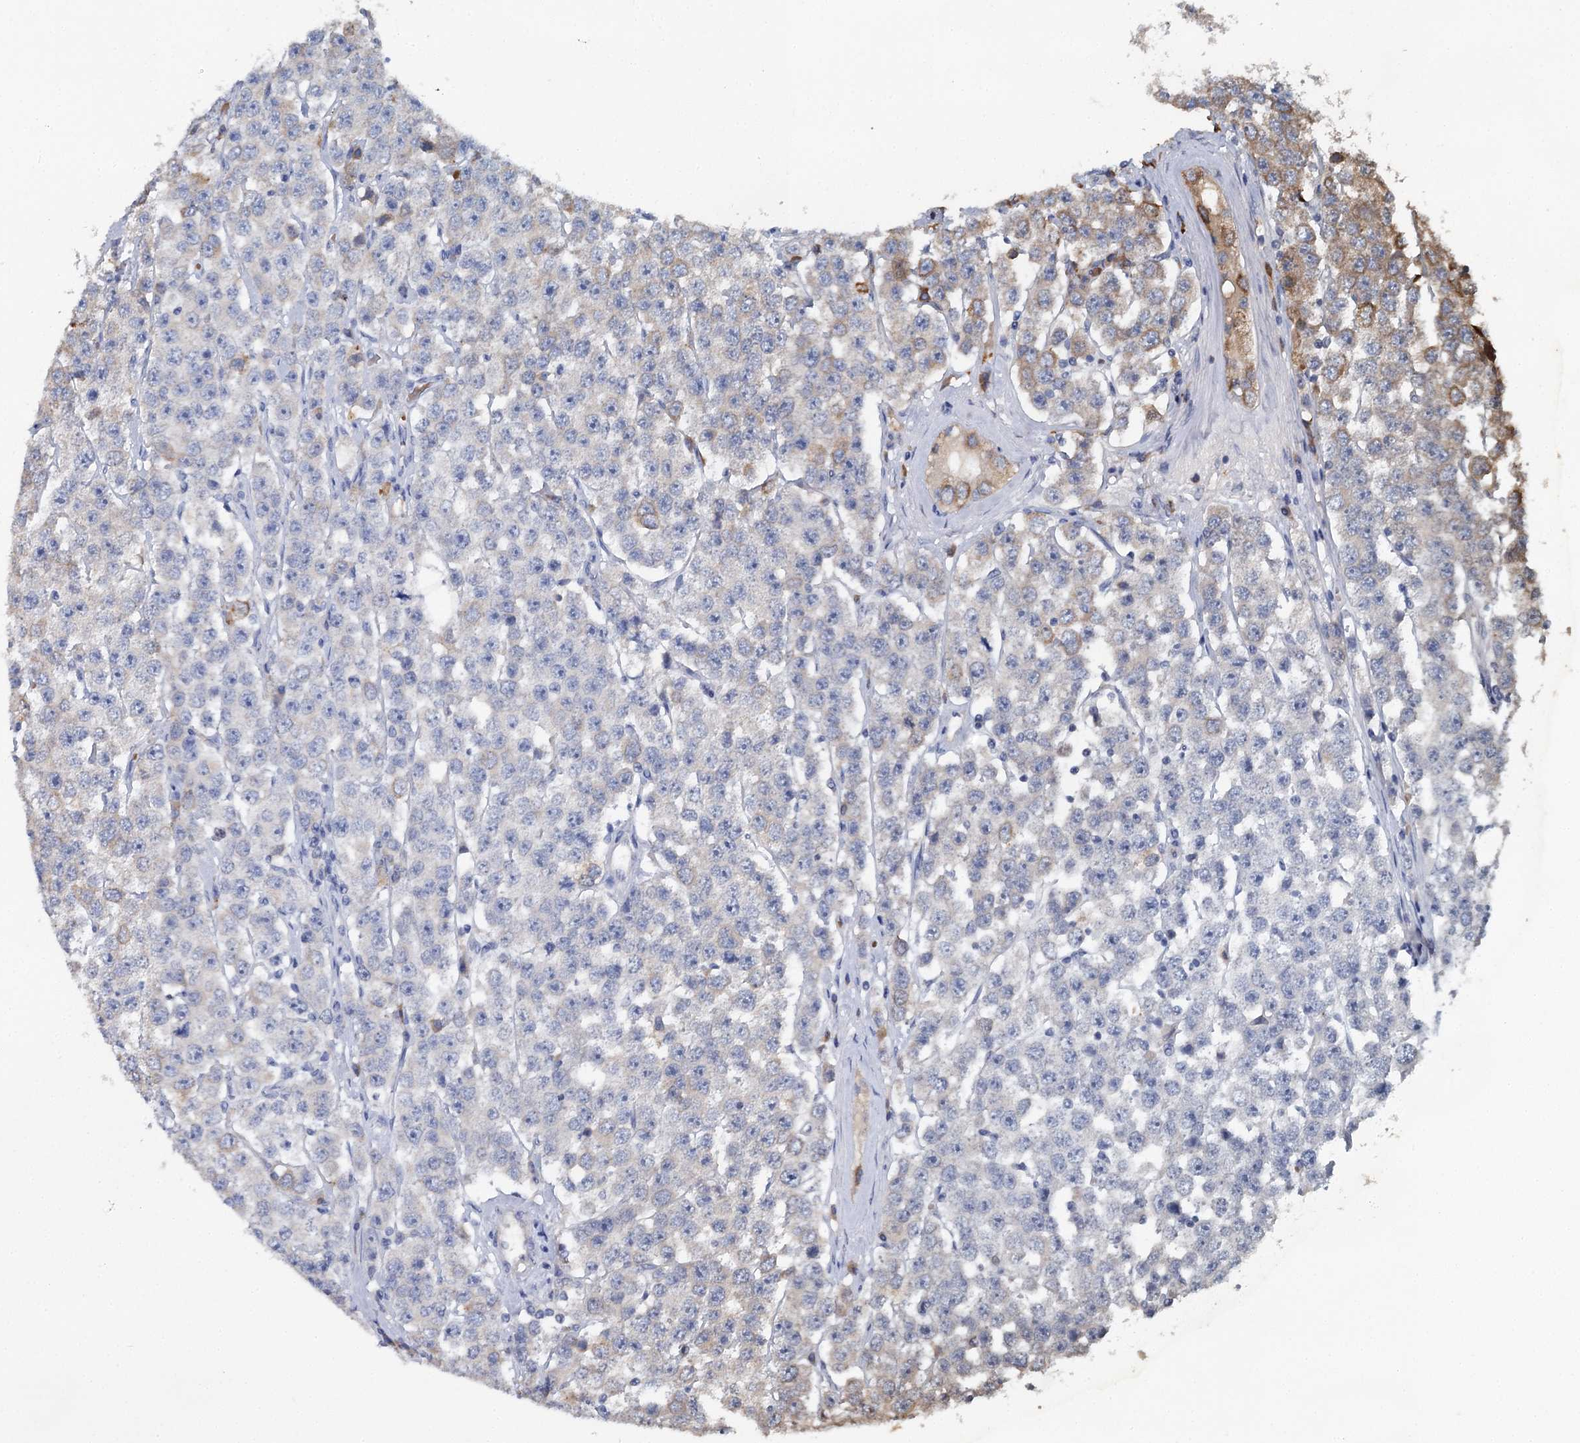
{"staining": {"intensity": "moderate", "quantity": "<25%", "location": "cytoplasmic/membranous"}, "tissue": "testis cancer", "cell_type": "Tumor cells", "image_type": "cancer", "snomed": [{"axis": "morphology", "description": "Seminoma, NOS"}, {"axis": "topography", "description": "Testis"}], "caption": "Testis cancer stained with DAB immunohistochemistry demonstrates low levels of moderate cytoplasmic/membranous staining in approximately <25% of tumor cells.", "gene": "ANKRD16", "patient": {"sex": "male", "age": 28}}